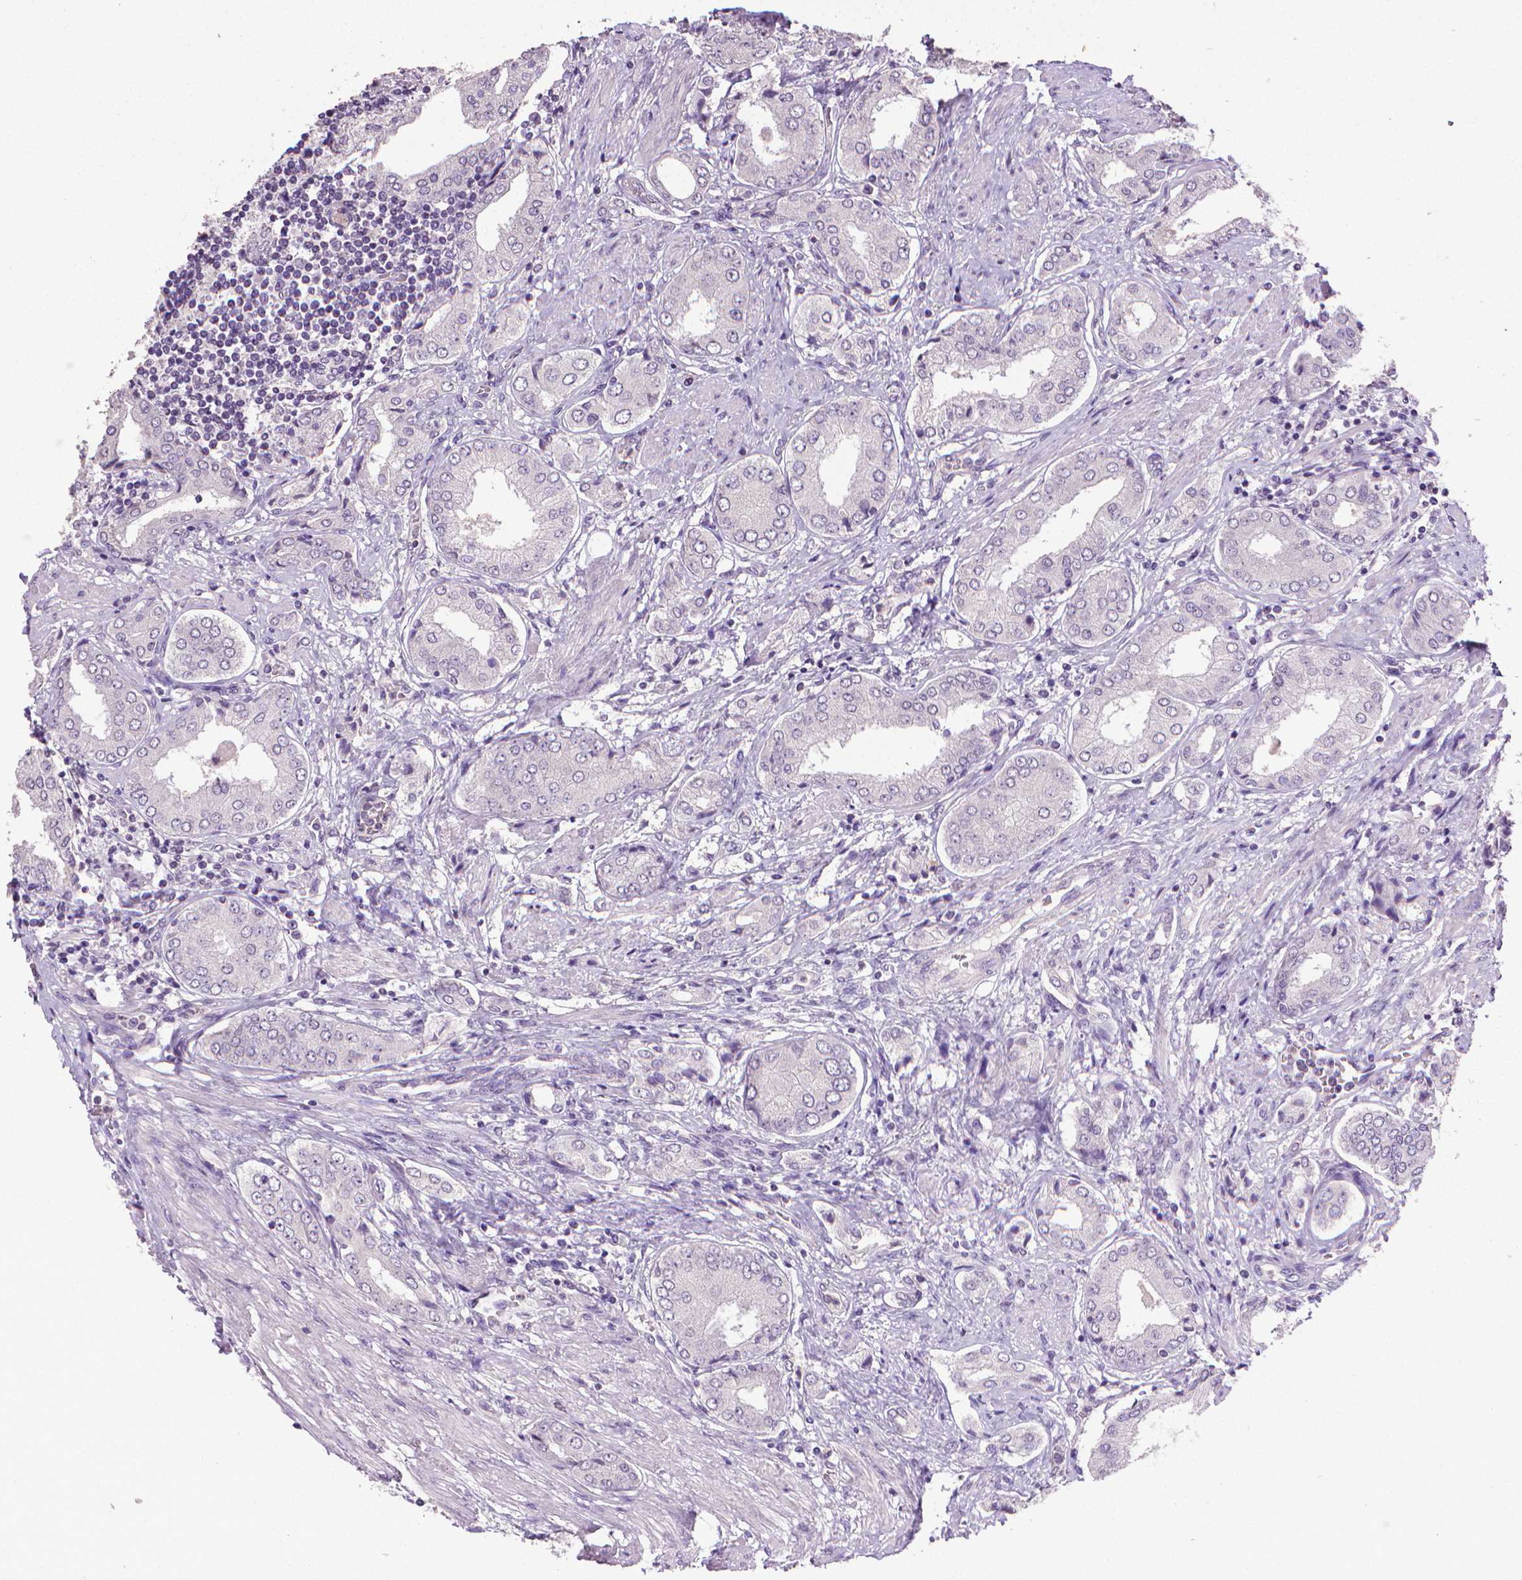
{"staining": {"intensity": "negative", "quantity": "none", "location": "none"}, "tissue": "prostate cancer", "cell_type": "Tumor cells", "image_type": "cancer", "snomed": [{"axis": "morphology", "description": "Adenocarcinoma, NOS"}, {"axis": "topography", "description": "Prostate"}], "caption": "Tumor cells show no significant protein staining in adenocarcinoma (prostate).", "gene": "CDKN2D", "patient": {"sex": "male", "age": 63}}